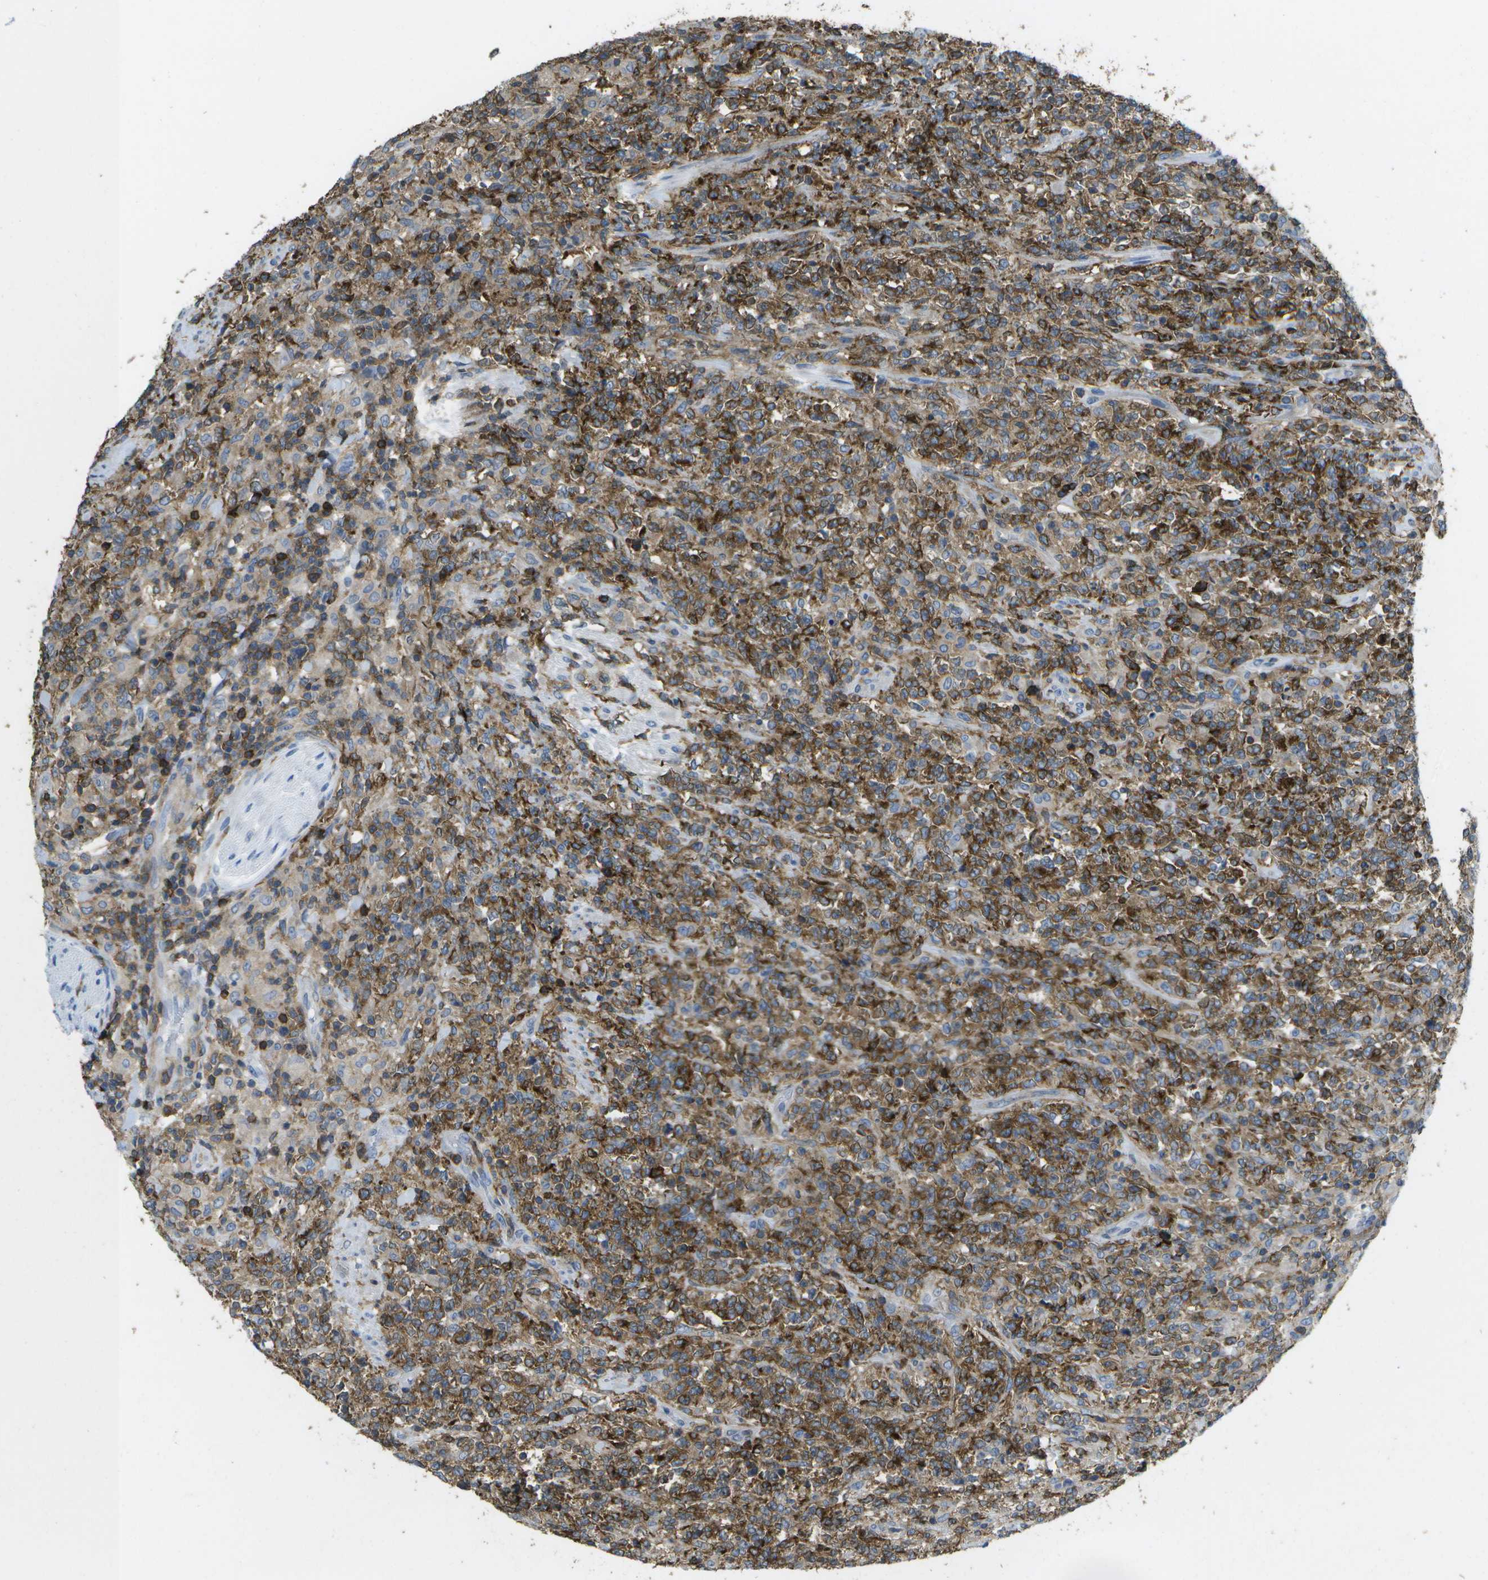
{"staining": {"intensity": "strong", "quantity": ">75%", "location": "cytoplasmic/membranous"}, "tissue": "lymphoma", "cell_type": "Tumor cells", "image_type": "cancer", "snomed": [{"axis": "morphology", "description": "Malignant lymphoma, non-Hodgkin's type, High grade"}, {"axis": "topography", "description": "Soft tissue"}], "caption": "This is a histology image of immunohistochemistry (IHC) staining of lymphoma, which shows strong staining in the cytoplasmic/membranous of tumor cells.", "gene": "RCSD1", "patient": {"sex": "male", "age": 18}}